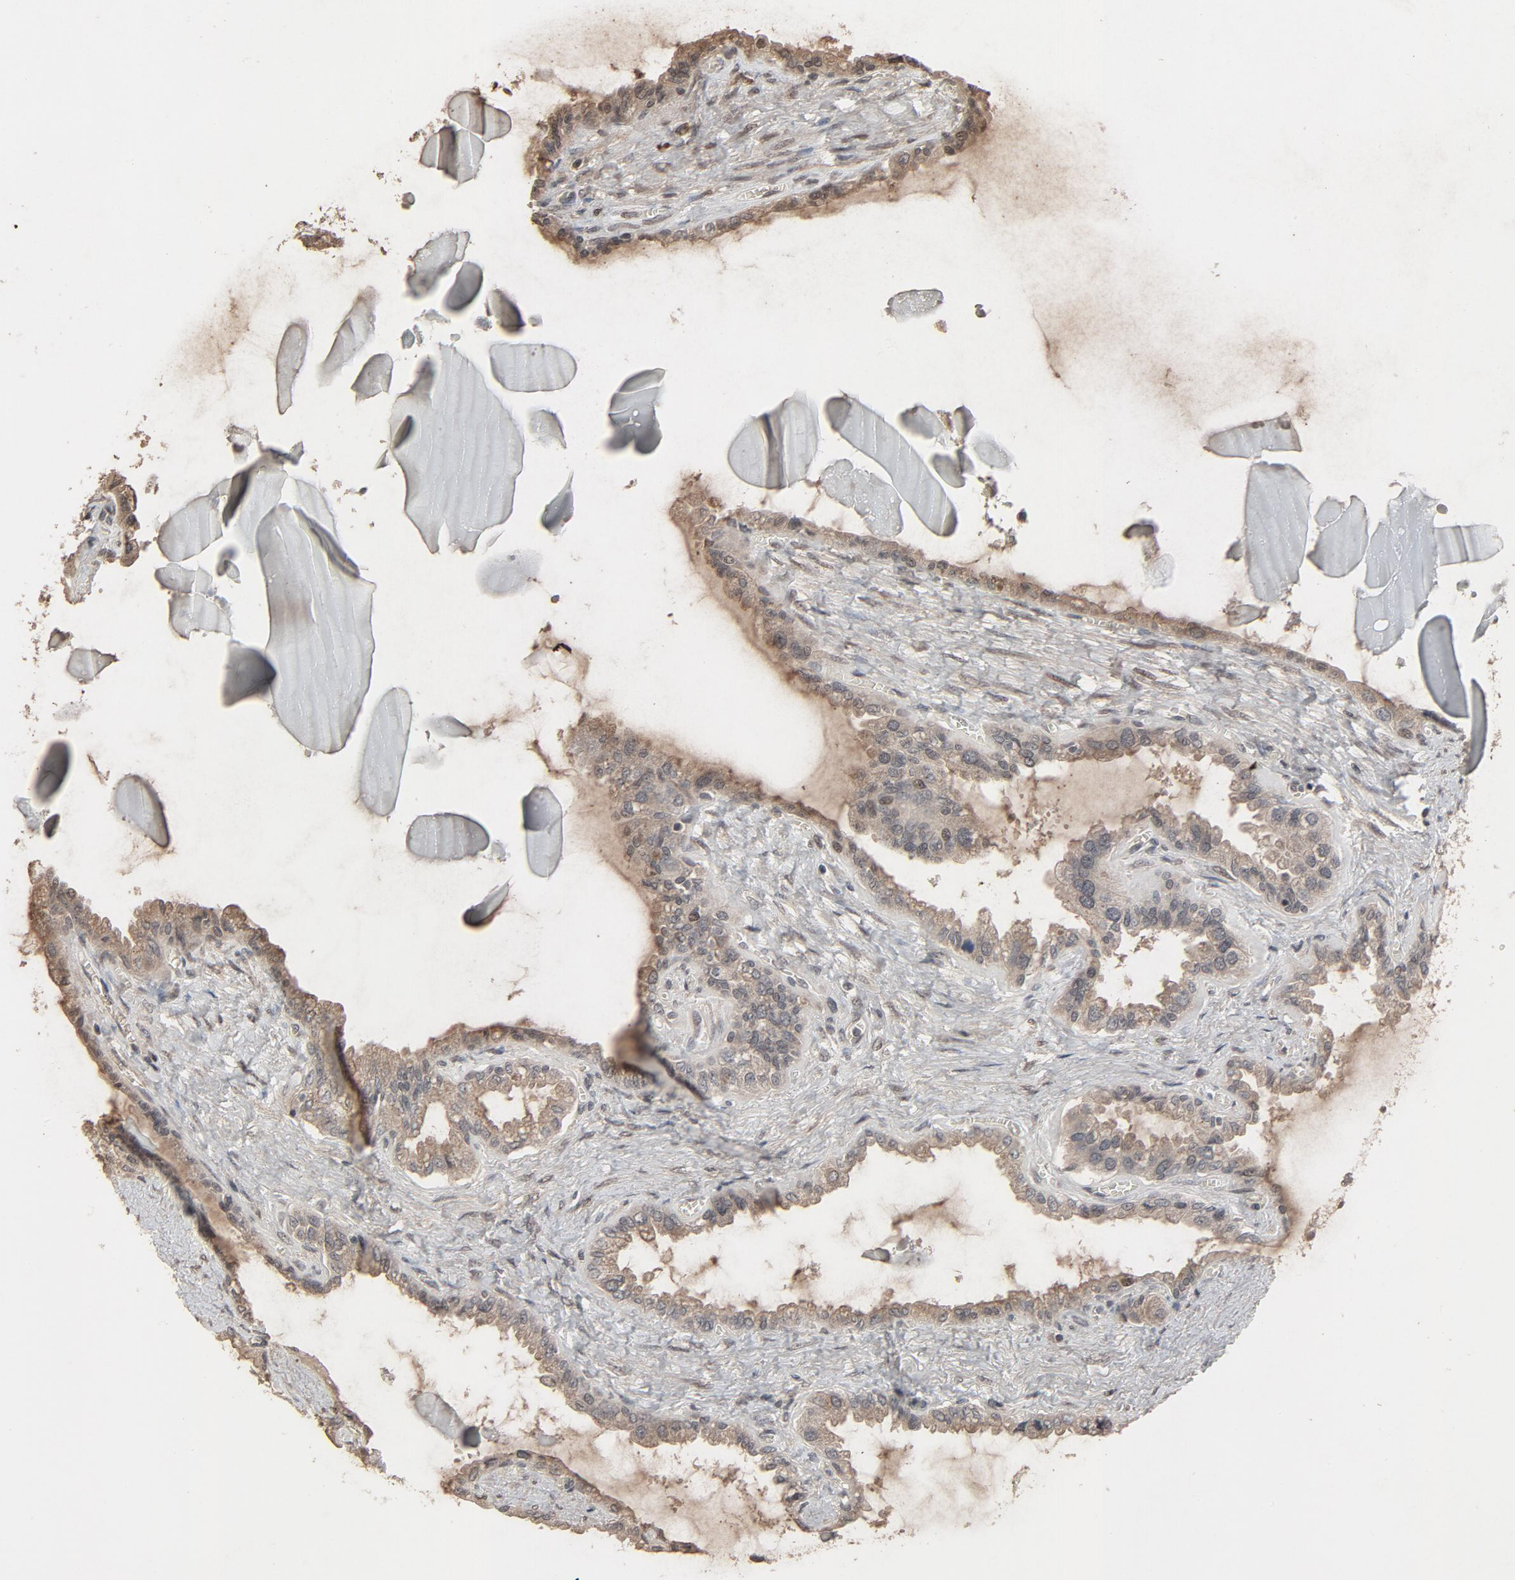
{"staining": {"intensity": "moderate", "quantity": ">75%", "location": "cytoplasmic/membranous,nuclear"}, "tissue": "seminal vesicle", "cell_type": "Glandular cells", "image_type": "normal", "snomed": [{"axis": "morphology", "description": "Normal tissue, NOS"}, {"axis": "morphology", "description": "Inflammation, NOS"}, {"axis": "topography", "description": "Urinary bladder"}, {"axis": "topography", "description": "Prostate"}, {"axis": "topography", "description": "Seminal veicle"}], "caption": "A medium amount of moderate cytoplasmic/membranous,nuclear positivity is seen in about >75% of glandular cells in normal seminal vesicle.", "gene": "POM121", "patient": {"sex": "male", "age": 82}}